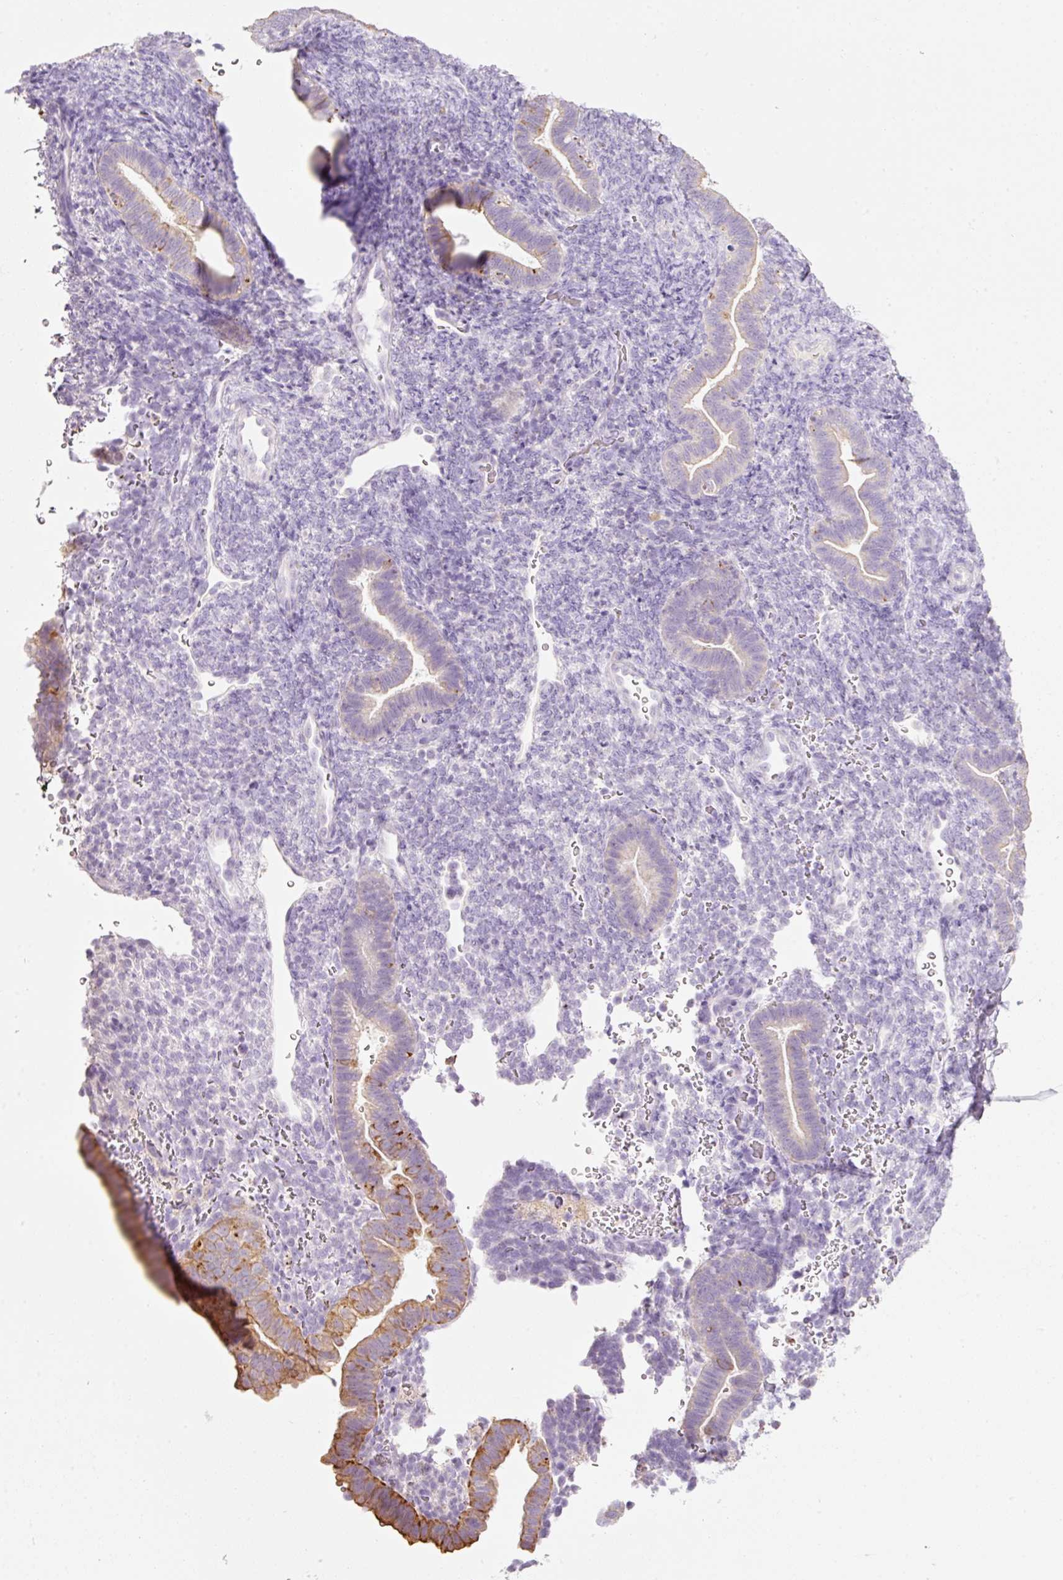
{"staining": {"intensity": "negative", "quantity": "none", "location": "none"}, "tissue": "endometrium", "cell_type": "Cells in endometrial stroma", "image_type": "normal", "snomed": [{"axis": "morphology", "description": "Normal tissue, NOS"}, {"axis": "topography", "description": "Endometrium"}], "caption": "Cells in endometrial stroma show no significant protein staining in benign endometrium. (DAB IHC visualized using brightfield microscopy, high magnification).", "gene": "CARD16", "patient": {"sex": "female", "age": 34}}